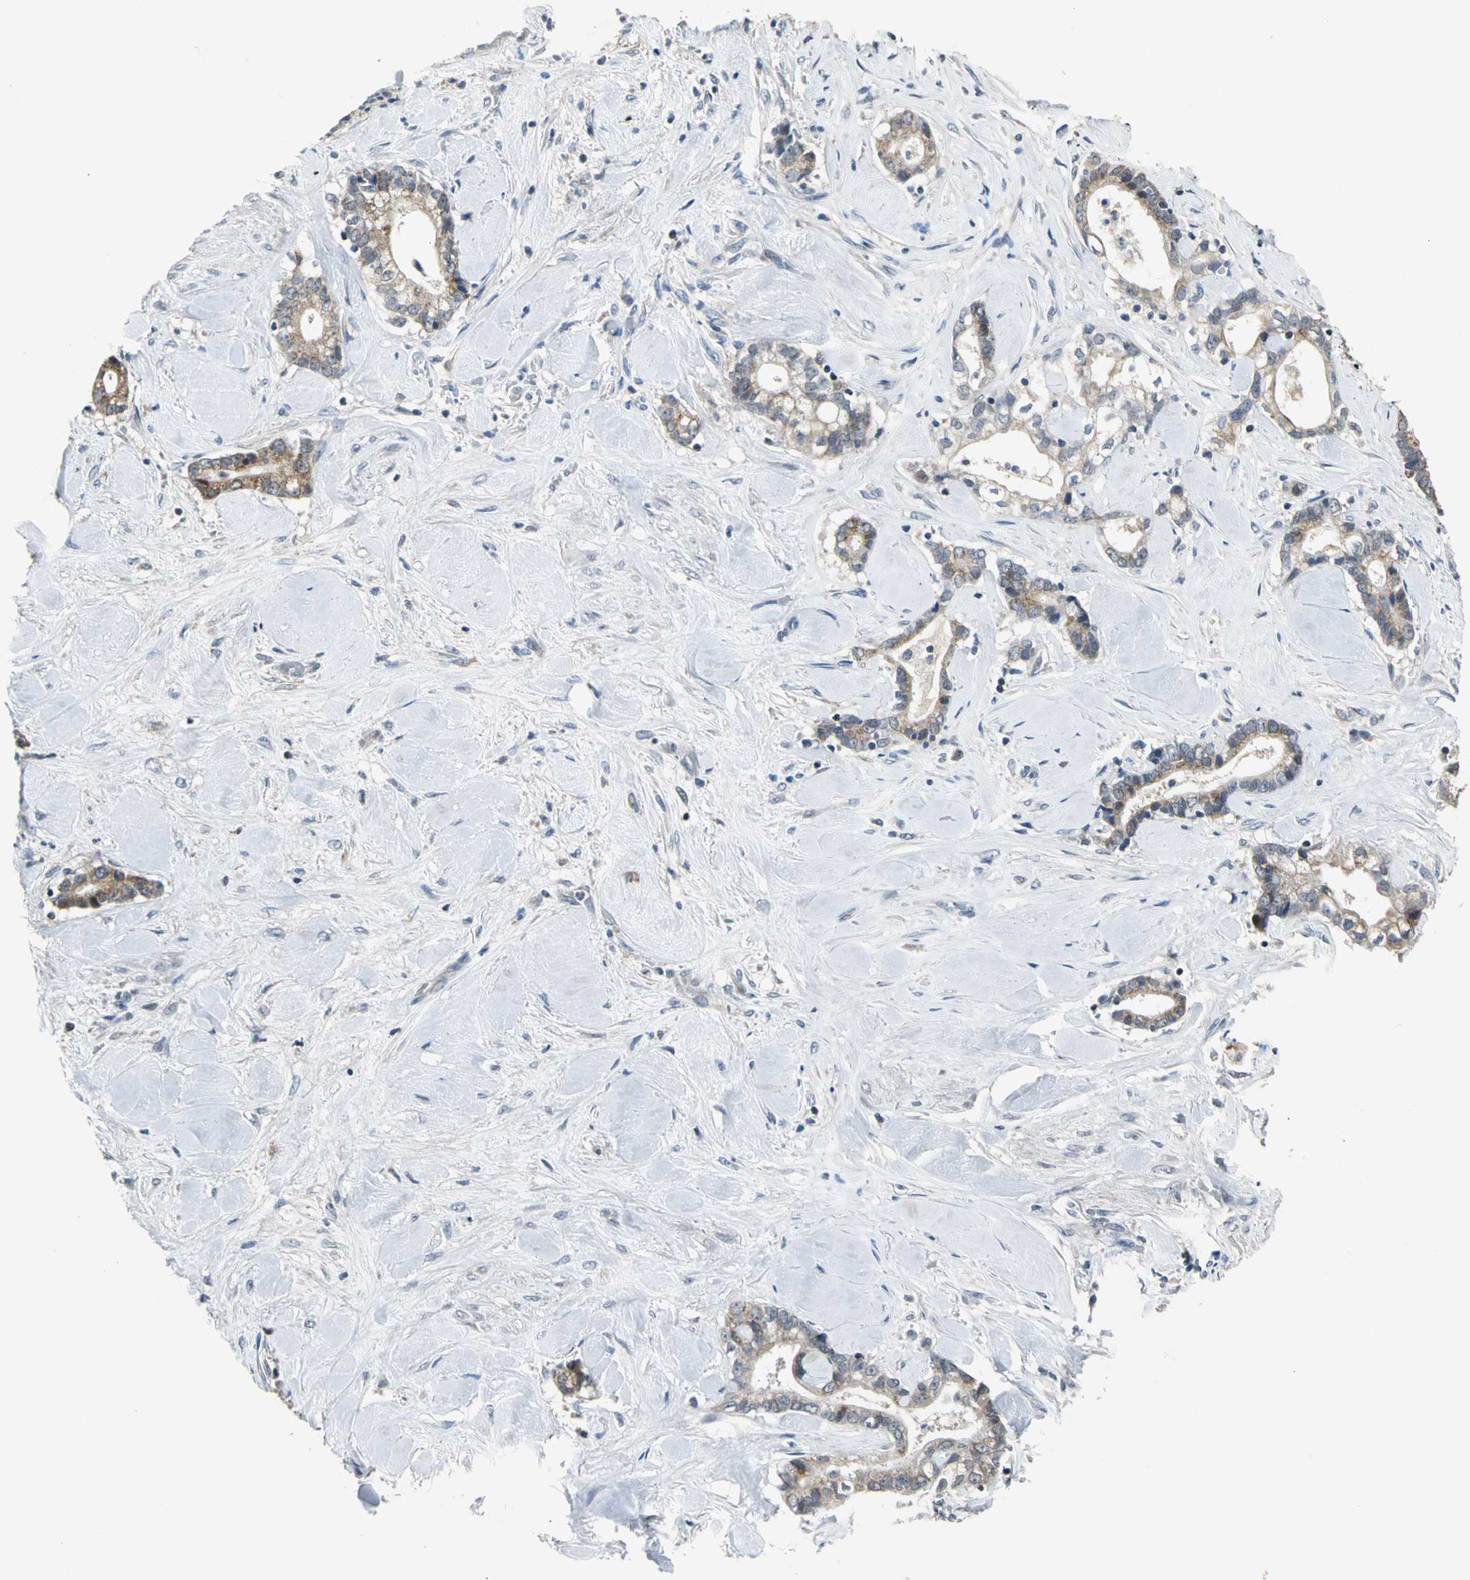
{"staining": {"intensity": "moderate", "quantity": ">75%", "location": "cytoplasmic/membranous"}, "tissue": "liver cancer", "cell_type": "Tumor cells", "image_type": "cancer", "snomed": [{"axis": "morphology", "description": "Cholangiocarcinoma"}, {"axis": "topography", "description": "Liver"}], "caption": "Liver cancer stained for a protein (brown) reveals moderate cytoplasmic/membranous positive staining in about >75% of tumor cells.", "gene": "JADE3", "patient": {"sex": "male", "age": 57}}